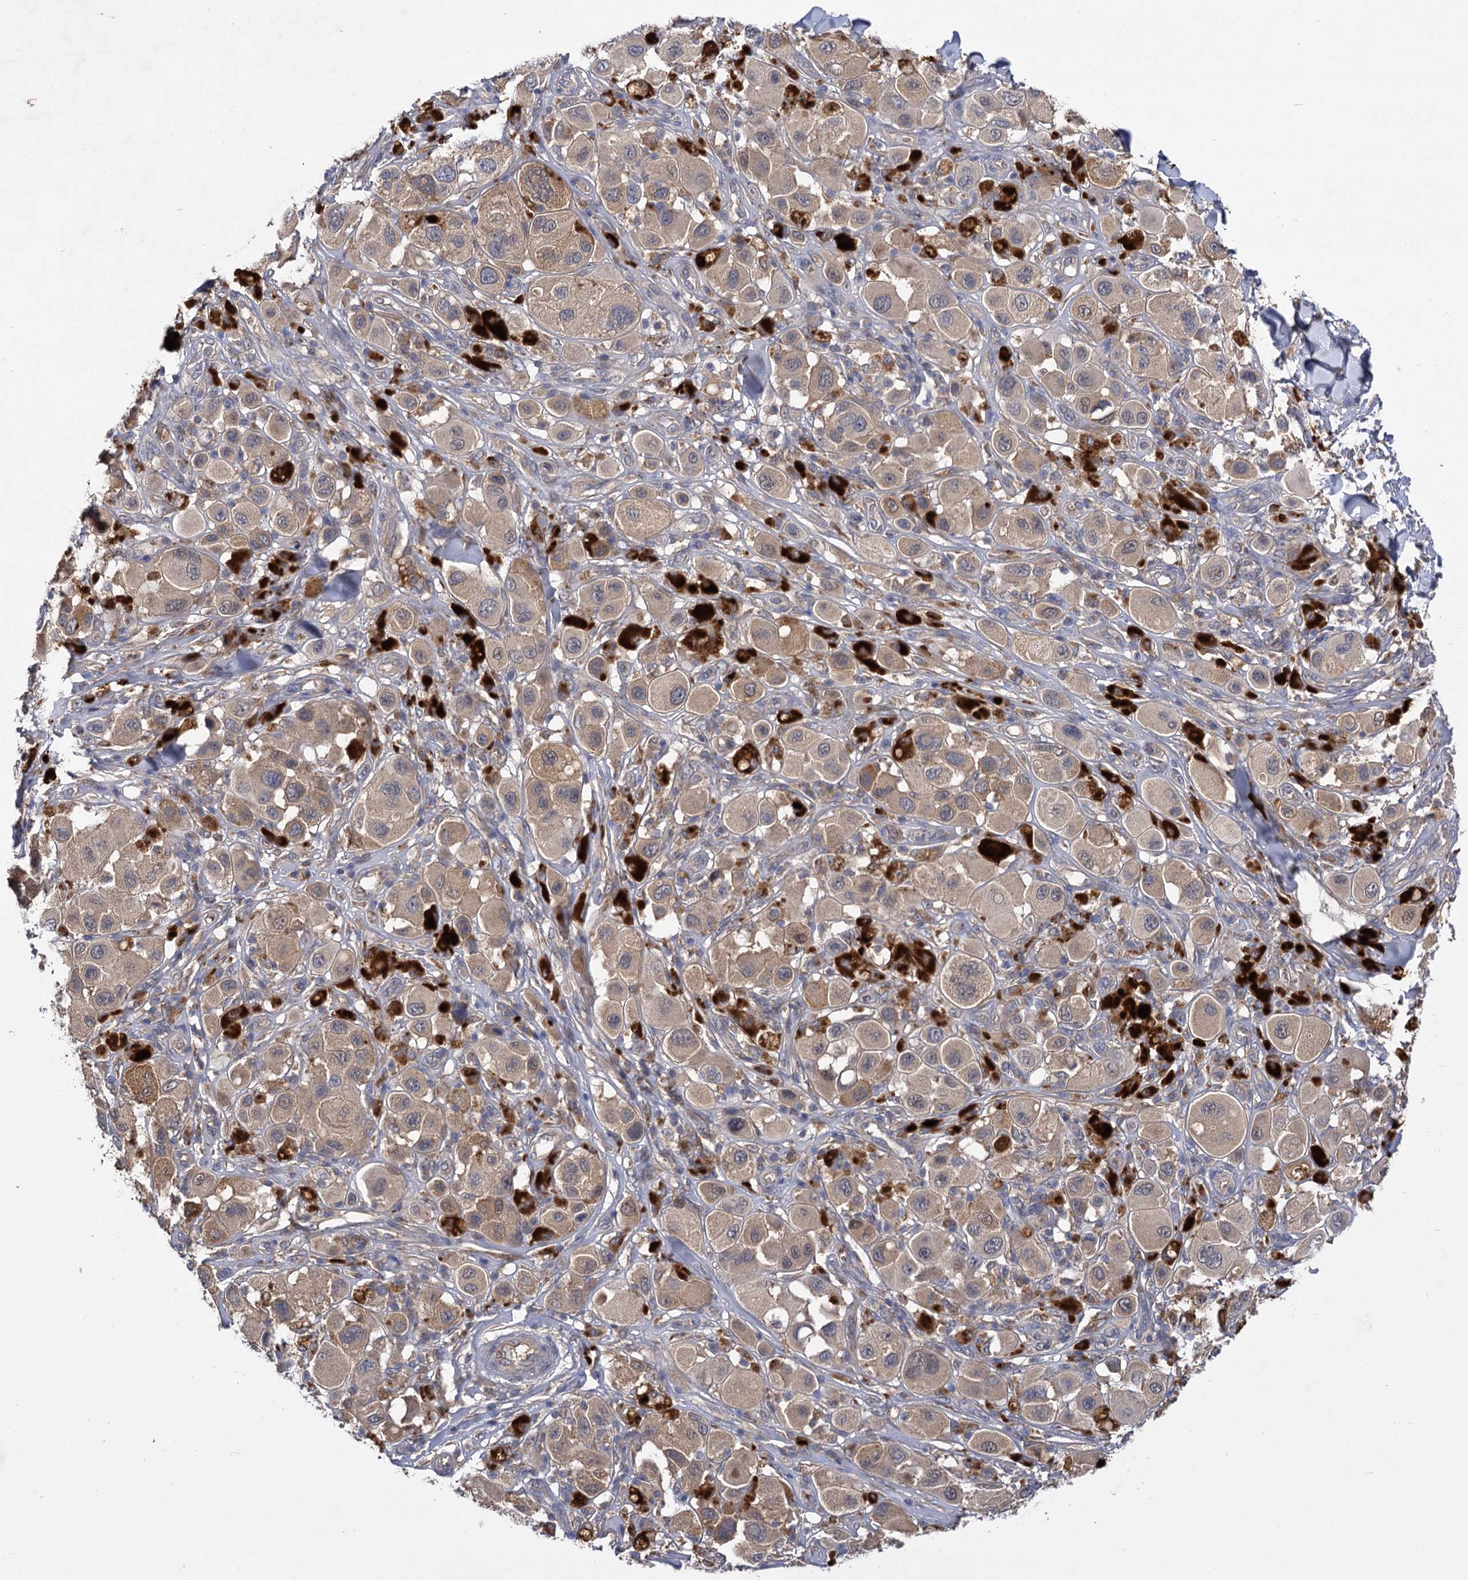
{"staining": {"intensity": "weak", "quantity": ">75%", "location": "cytoplasmic/membranous"}, "tissue": "melanoma", "cell_type": "Tumor cells", "image_type": "cancer", "snomed": [{"axis": "morphology", "description": "Malignant melanoma, Metastatic site"}, {"axis": "topography", "description": "Skin"}], "caption": "Approximately >75% of tumor cells in melanoma display weak cytoplasmic/membranous protein staining as visualized by brown immunohistochemical staining.", "gene": "USP50", "patient": {"sex": "male", "age": 41}}